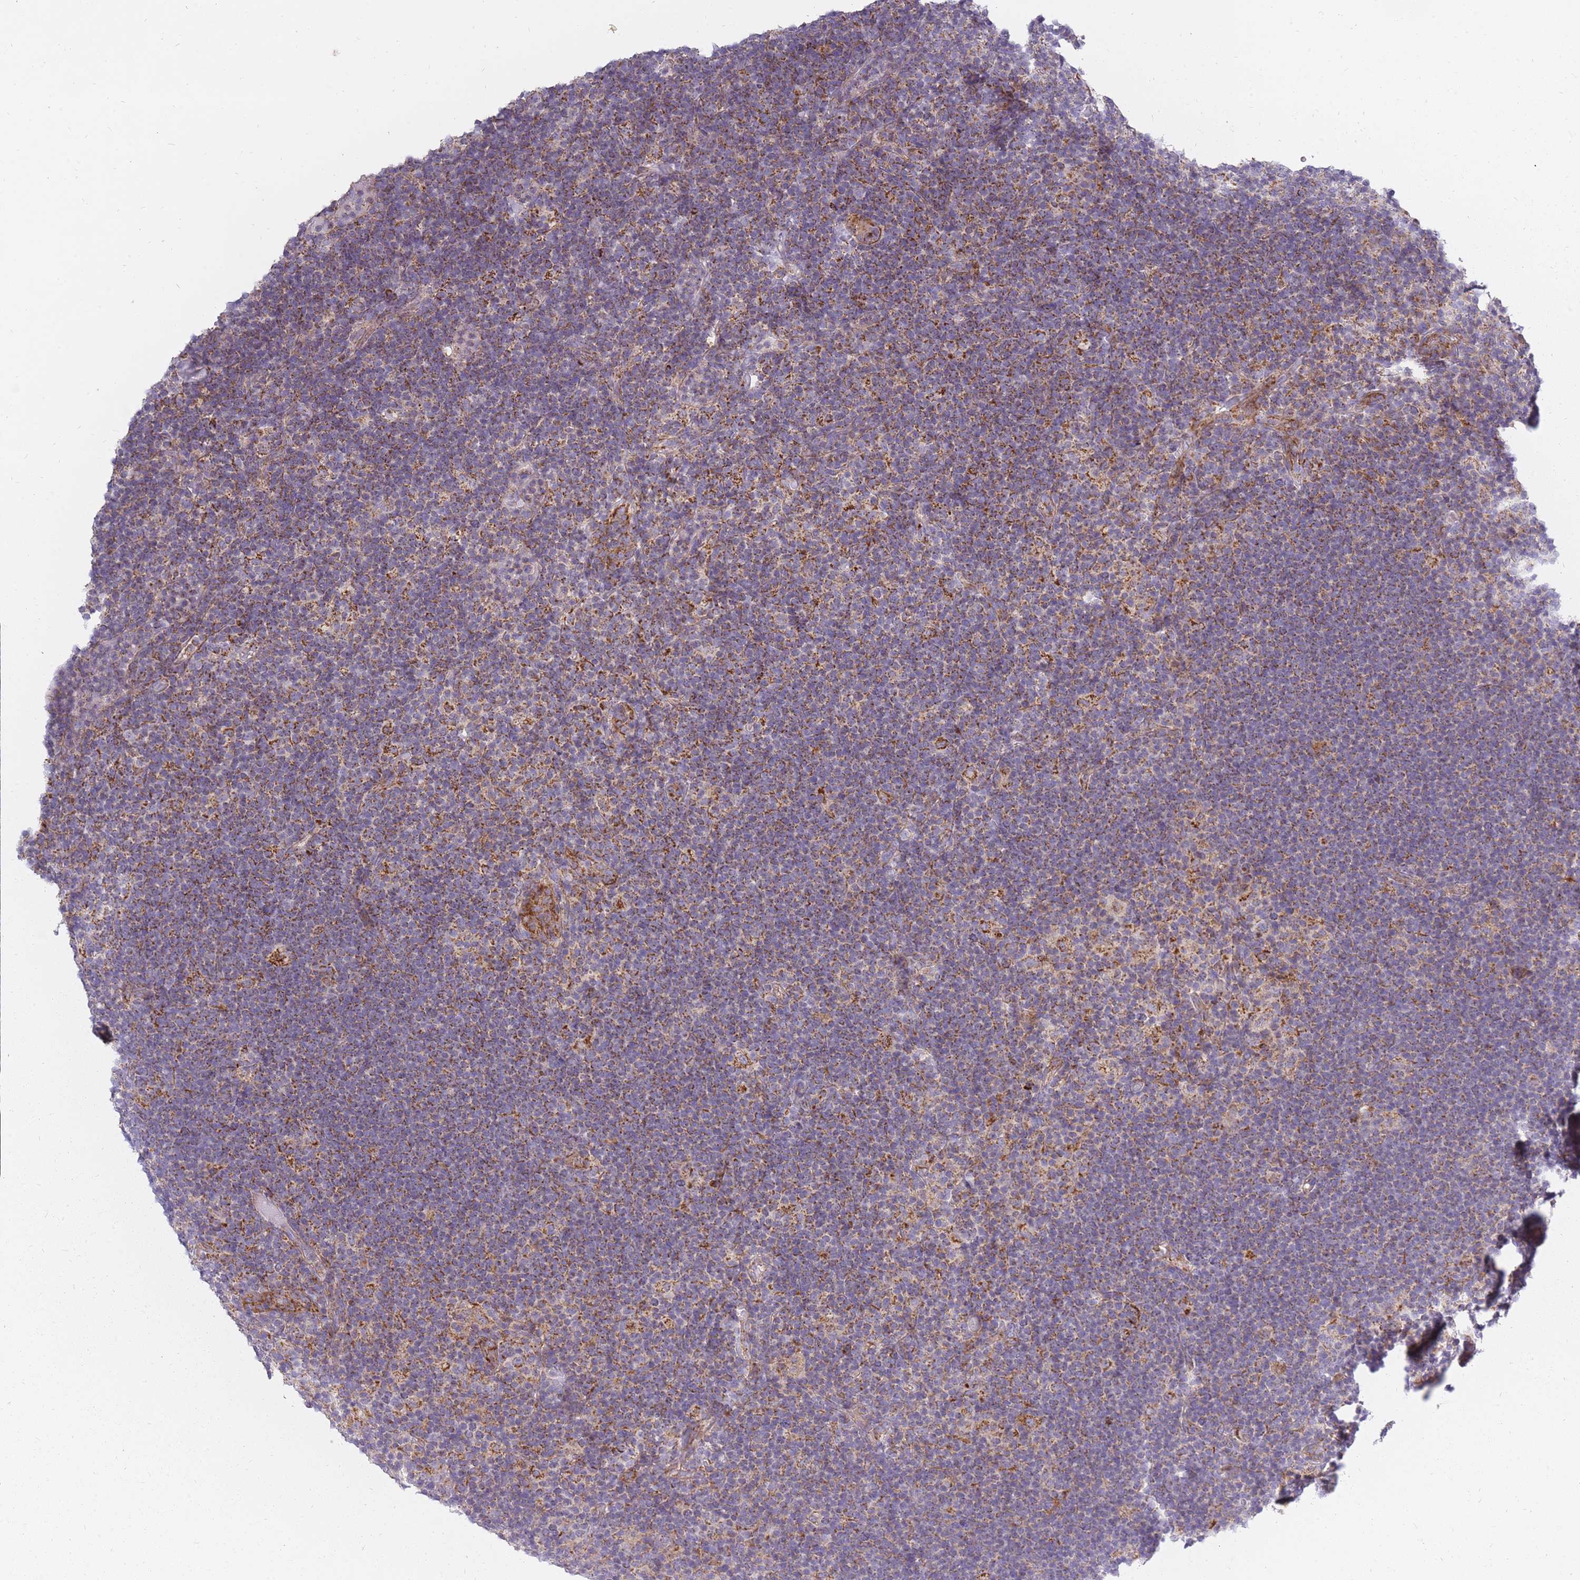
{"staining": {"intensity": "moderate", "quantity": ">75%", "location": "cytoplasmic/membranous"}, "tissue": "lymphoma", "cell_type": "Tumor cells", "image_type": "cancer", "snomed": [{"axis": "morphology", "description": "Hodgkin's disease, NOS"}, {"axis": "topography", "description": "Lymph node"}], "caption": "IHC micrograph of lymphoma stained for a protein (brown), which reveals medium levels of moderate cytoplasmic/membranous expression in about >75% of tumor cells.", "gene": "ALKBH4", "patient": {"sex": "female", "age": 57}}